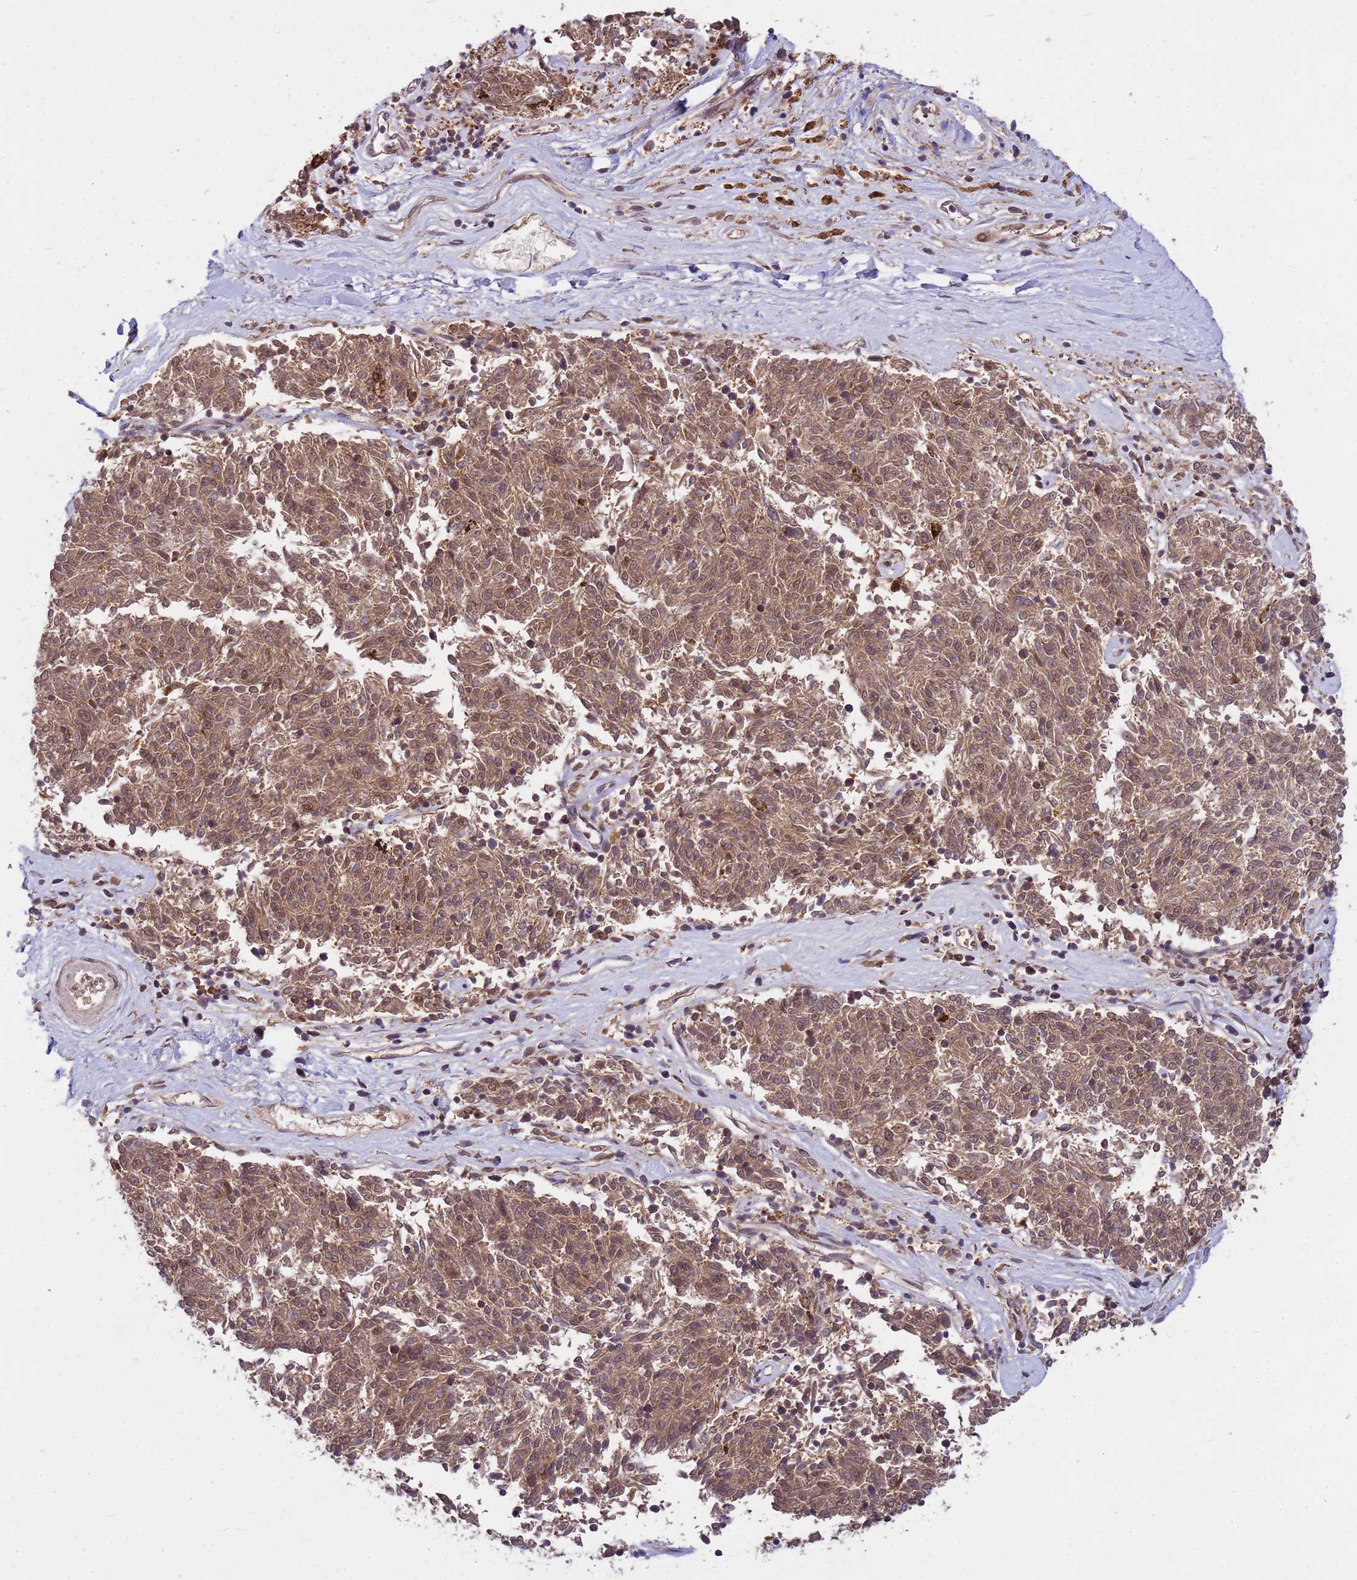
{"staining": {"intensity": "moderate", "quantity": ">75%", "location": "cytoplasmic/membranous,nuclear"}, "tissue": "melanoma", "cell_type": "Tumor cells", "image_type": "cancer", "snomed": [{"axis": "morphology", "description": "Malignant melanoma, NOS"}, {"axis": "topography", "description": "Skin"}], "caption": "Immunohistochemistry of human malignant melanoma exhibits medium levels of moderate cytoplasmic/membranous and nuclear staining in about >75% of tumor cells.", "gene": "PPP2CB", "patient": {"sex": "female", "age": 72}}